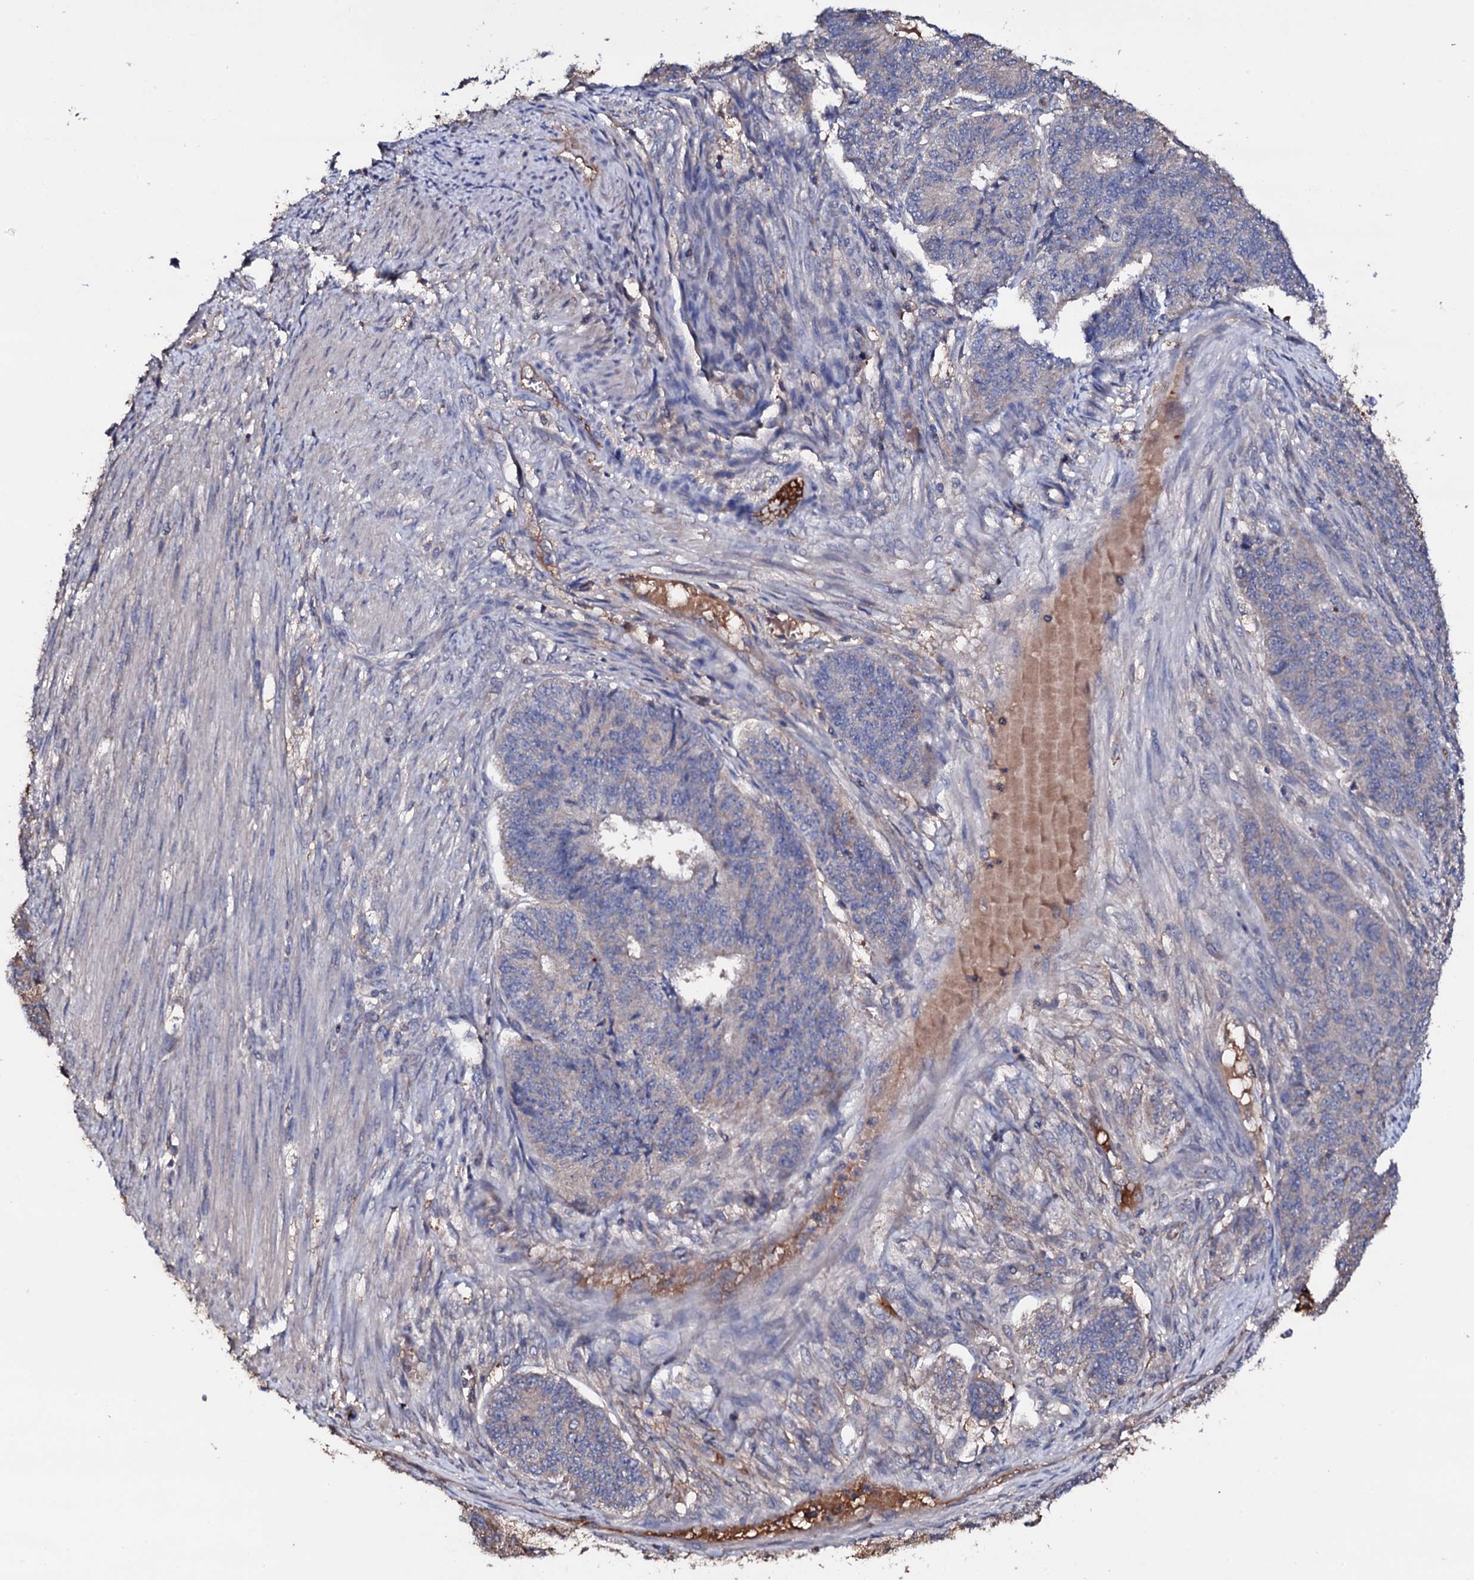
{"staining": {"intensity": "weak", "quantity": "25%-75%", "location": "cytoplasmic/membranous"}, "tissue": "endometrial cancer", "cell_type": "Tumor cells", "image_type": "cancer", "snomed": [{"axis": "morphology", "description": "Adenocarcinoma, NOS"}, {"axis": "topography", "description": "Endometrium"}], "caption": "Tumor cells reveal weak cytoplasmic/membranous positivity in approximately 25%-75% of cells in endometrial cancer.", "gene": "TCAF2", "patient": {"sex": "female", "age": 32}}